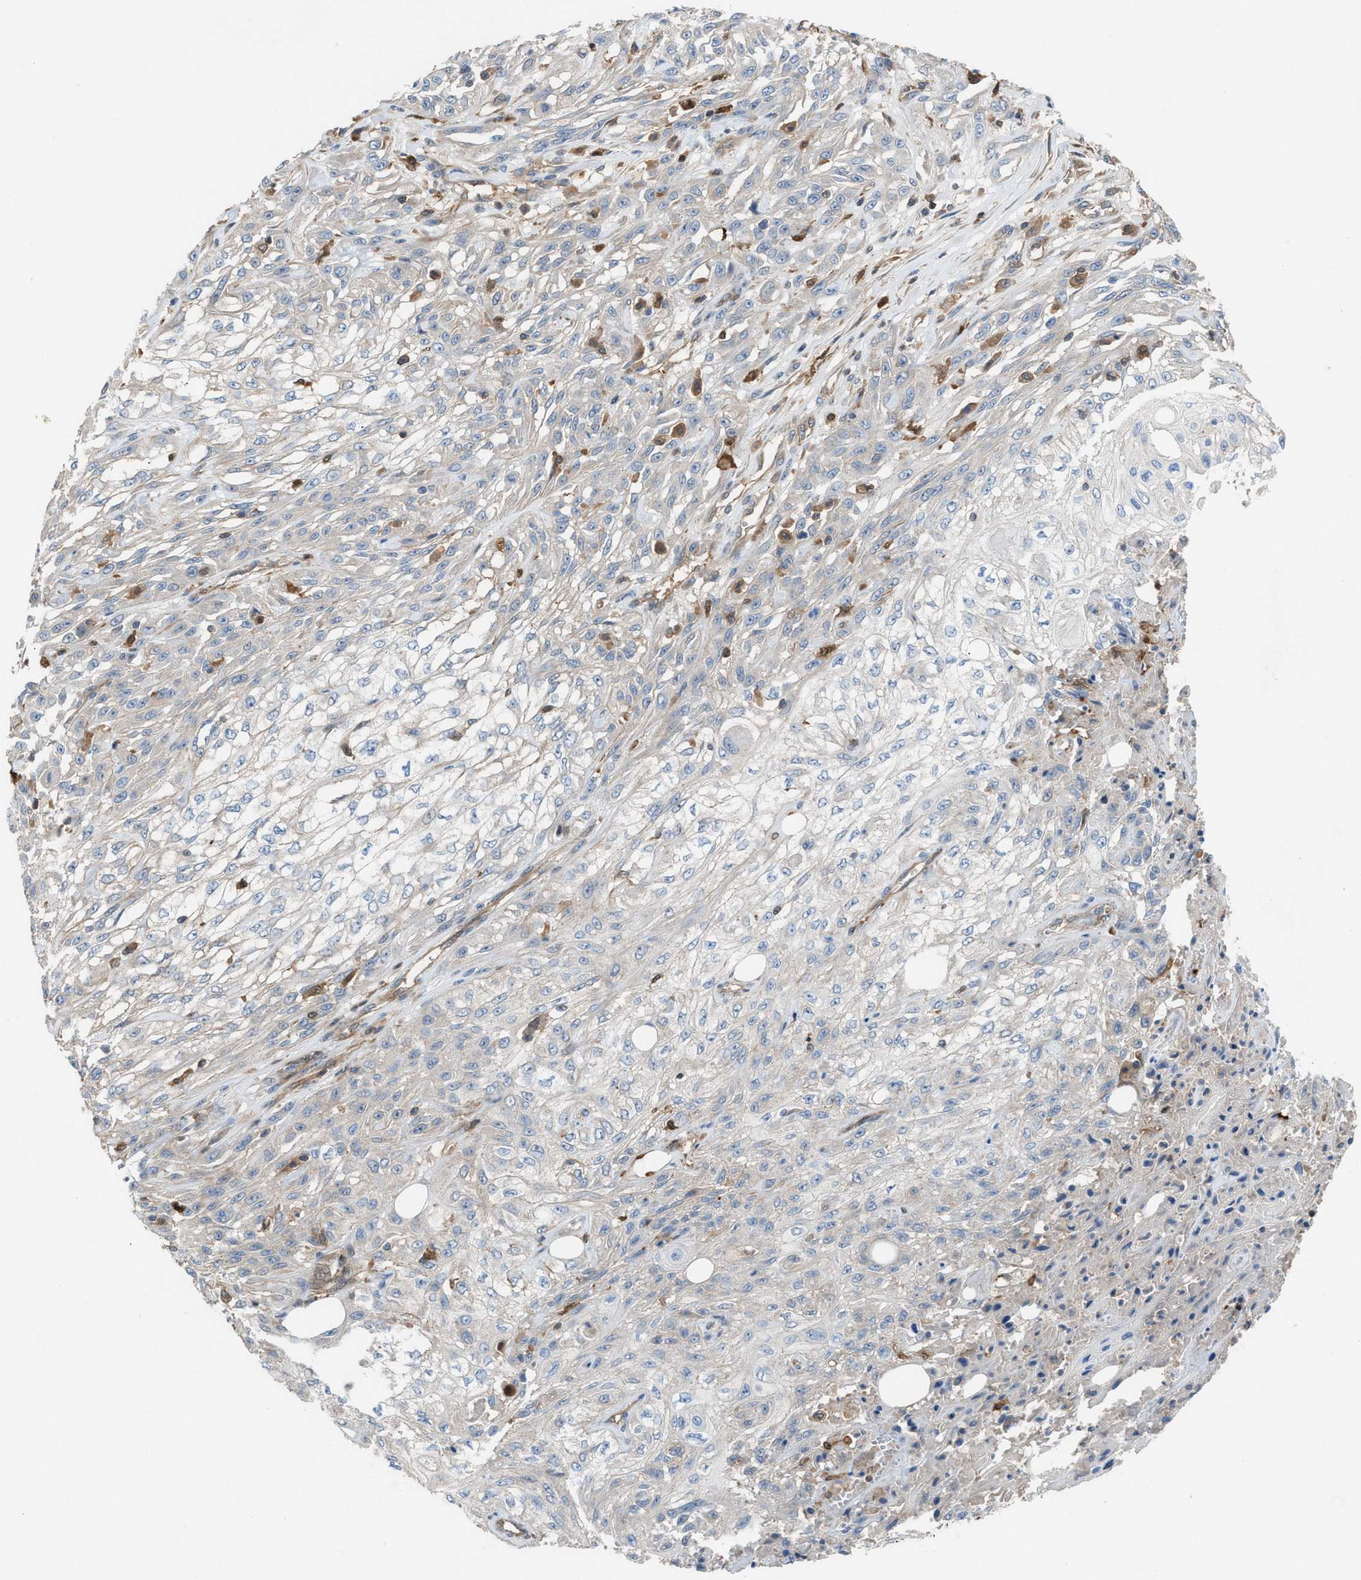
{"staining": {"intensity": "weak", "quantity": "<25%", "location": "cytoplasmic/membranous"}, "tissue": "skin cancer", "cell_type": "Tumor cells", "image_type": "cancer", "snomed": [{"axis": "morphology", "description": "Squamous cell carcinoma, NOS"}, {"axis": "morphology", "description": "Squamous cell carcinoma, metastatic, NOS"}, {"axis": "topography", "description": "Skin"}, {"axis": "topography", "description": "Lymph node"}], "caption": "Immunohistochemical staining of skin metastatic squamous cell carcinoma demonstrates no significant staining in tumor cells. Nuclei are stained in blue.", "gene": "TPK1", "patient": {"sex": "male", "age": 75}}